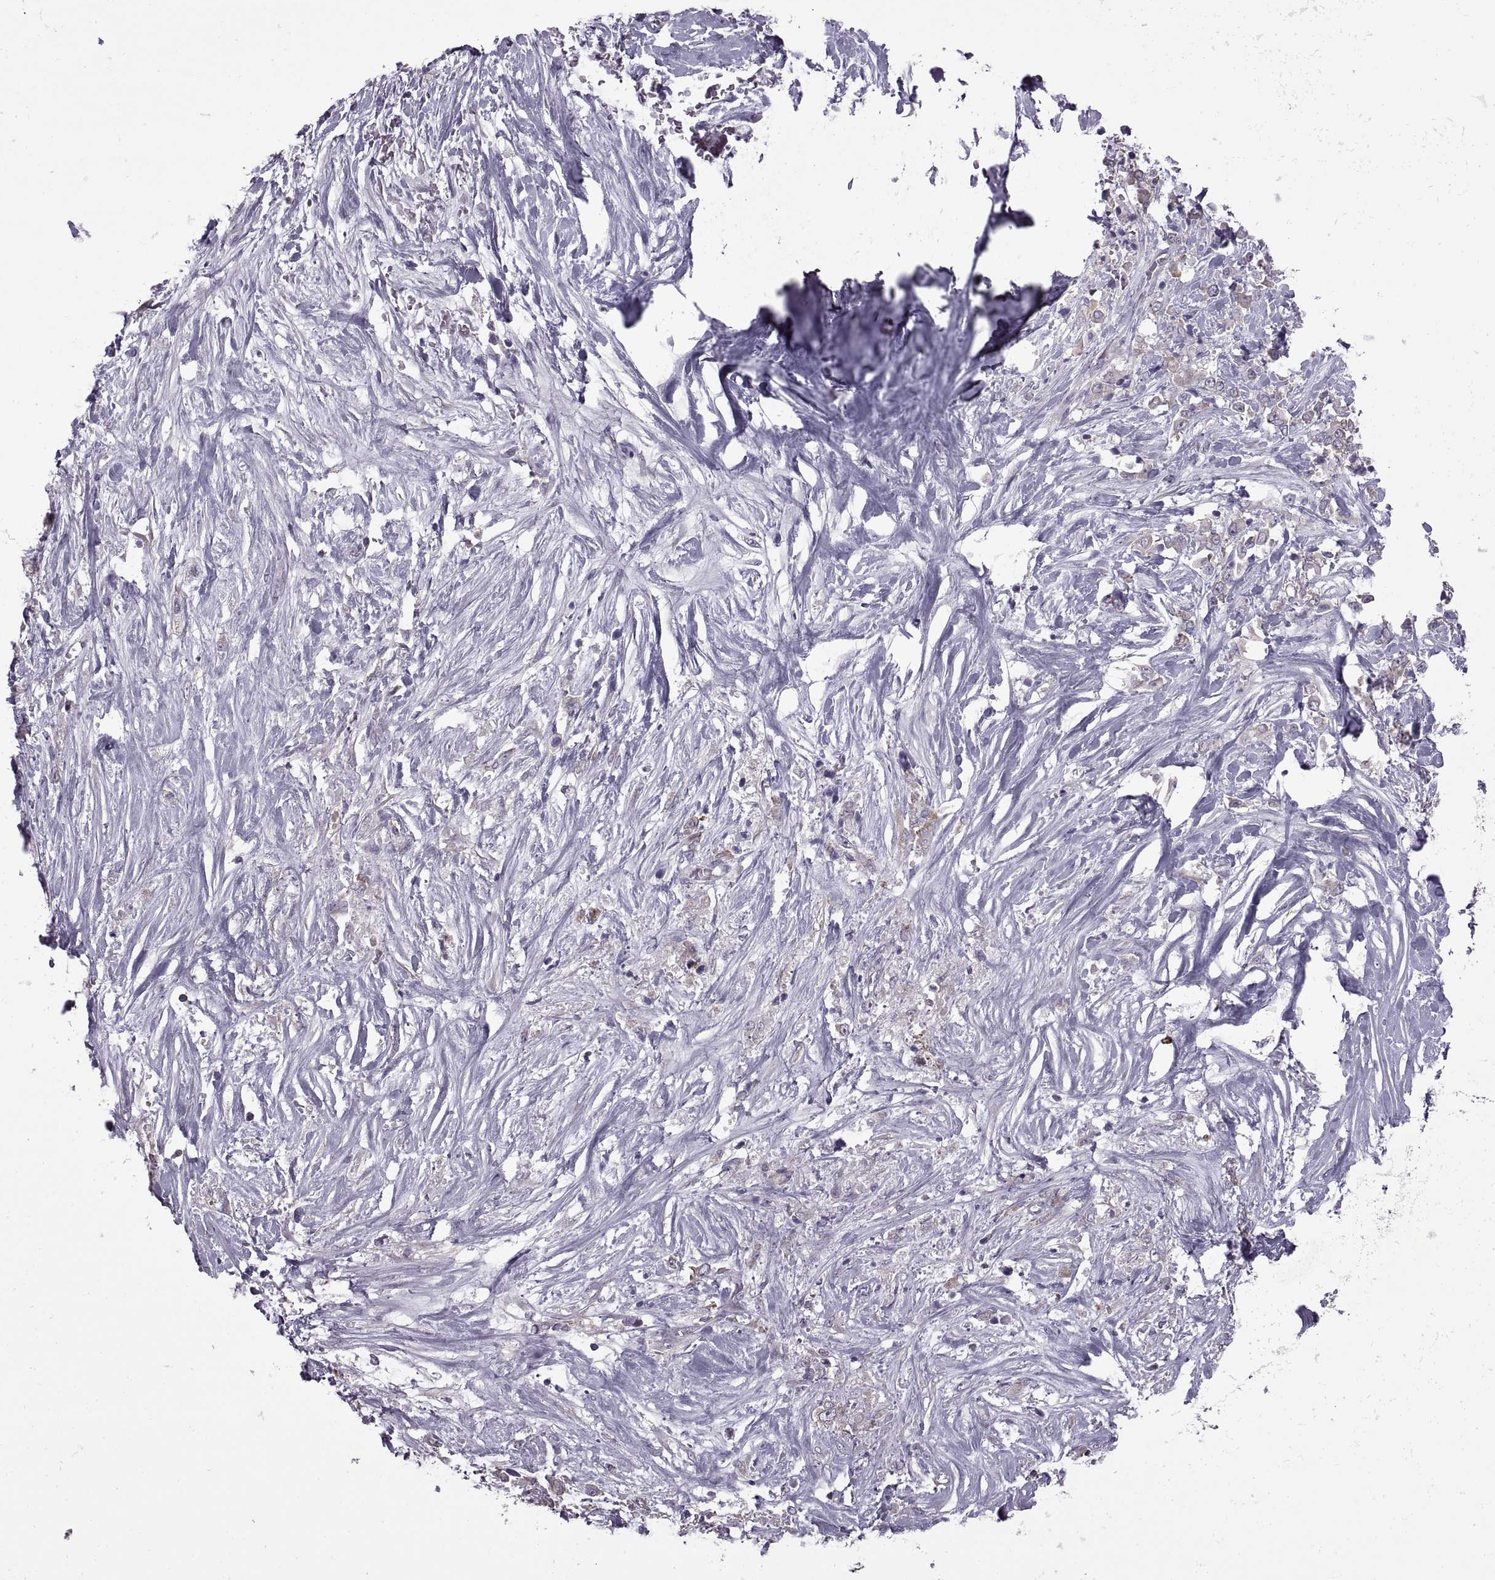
{"staining": {"intensity": "weak", "quantity": "25%-75%", "location": "cytoplasmic/membranous"}, "tissue": "stomach cancer", "cell_type": "Tumor cells", "image_type": "cancer", "snomed": [{"axis": "morphology", "description": "Adenocarcinoma, NOS"}, {"axis": "topography", "description": "Stomach"}], "caption": "This is a micrograph of IHC staining of stomach cancer, which shows weak expression in the cytoplasmic/membranous of tumor cells.", "gene": "PABPC1", "patient": {"sex": "female", "age": 76}}